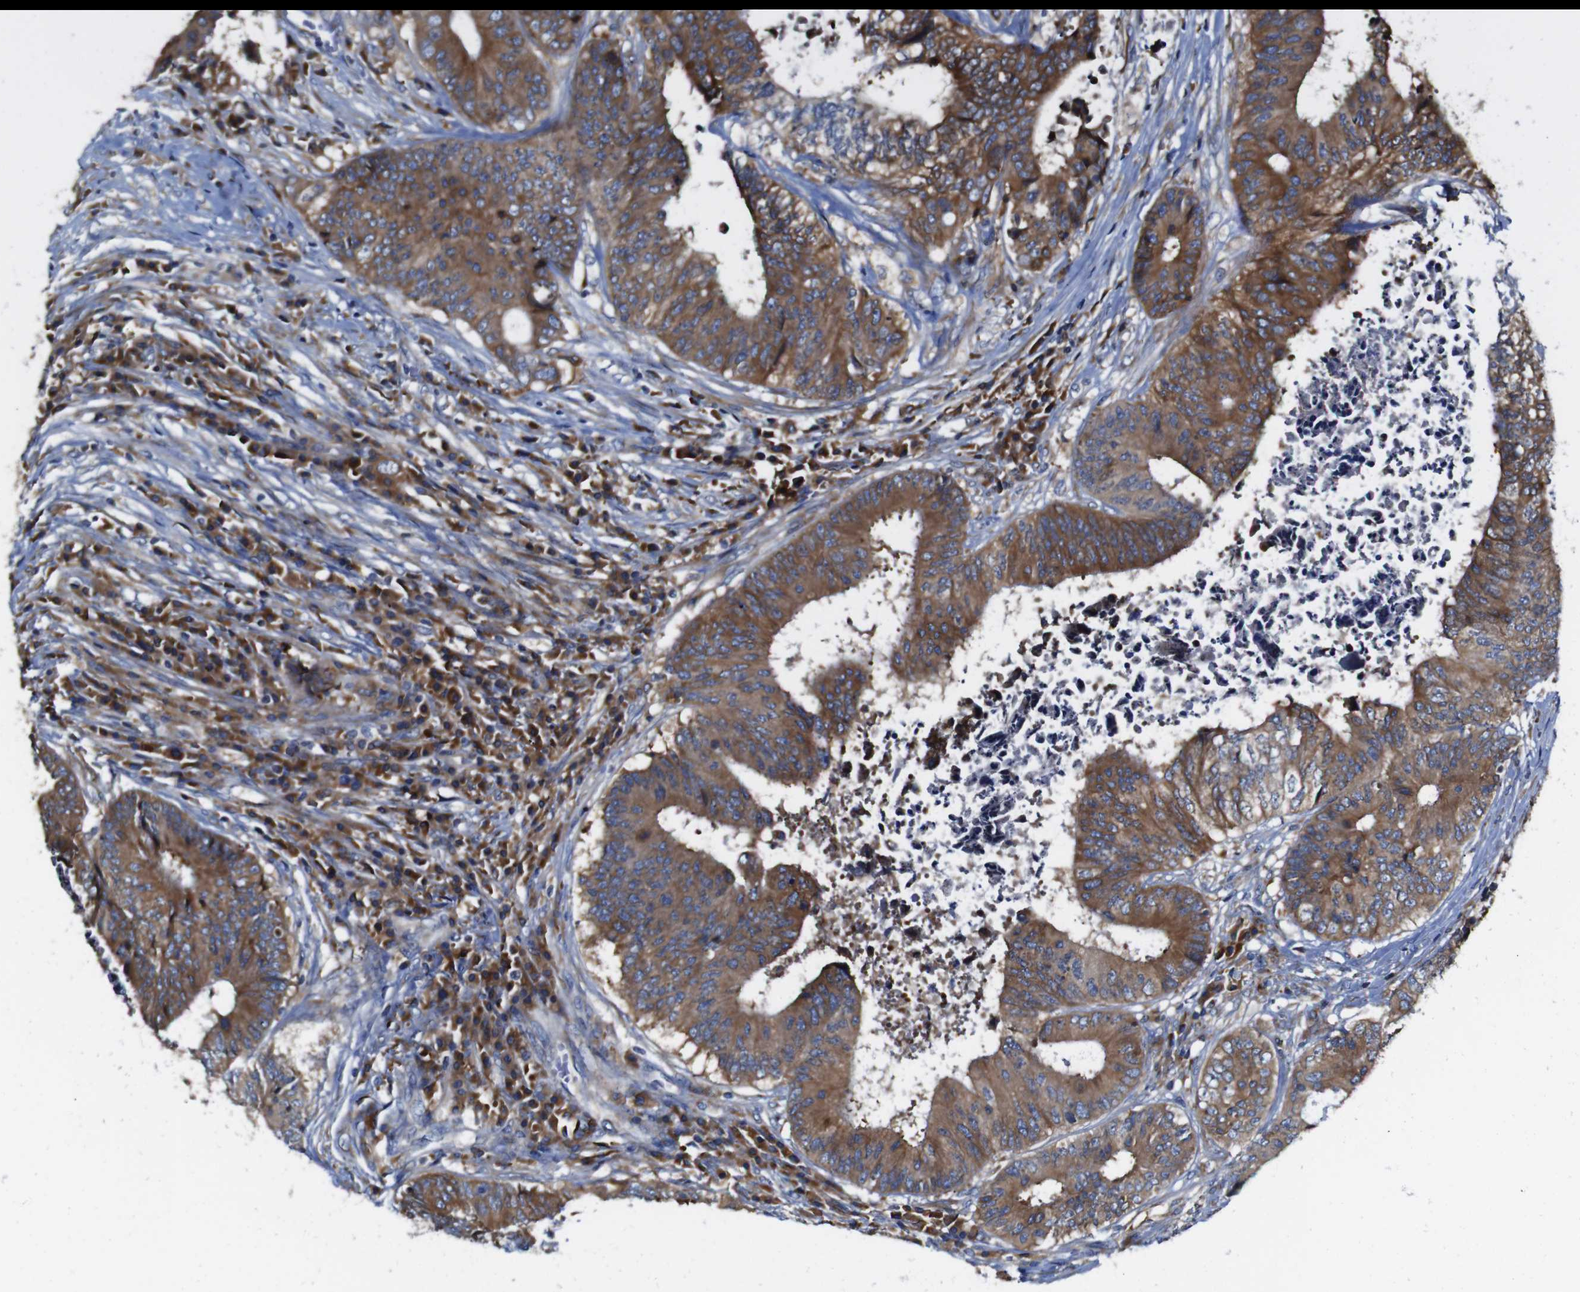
{"staining": {"intensity": "moderate", "quantity": ">75%", "location": "cytoplasmic/membranous"}, "tissue": "colorectal cancer", "cell_type": "Tumor cells", "image_type": "cancer", "snomed": [{"axis": "morphology", "description": "Adenocarcinoma, NOS"}, {"axis": "topography", "description": "Rectum"}], "caption": "Colorectal cancer stained with DAB IHC exhibits medium levels of moderate cytoplasmic/membranous positivity in approximately >75% of tumor cells.", "gene": "CLCC1", "patient": {"sex": "male", "age": 72}}